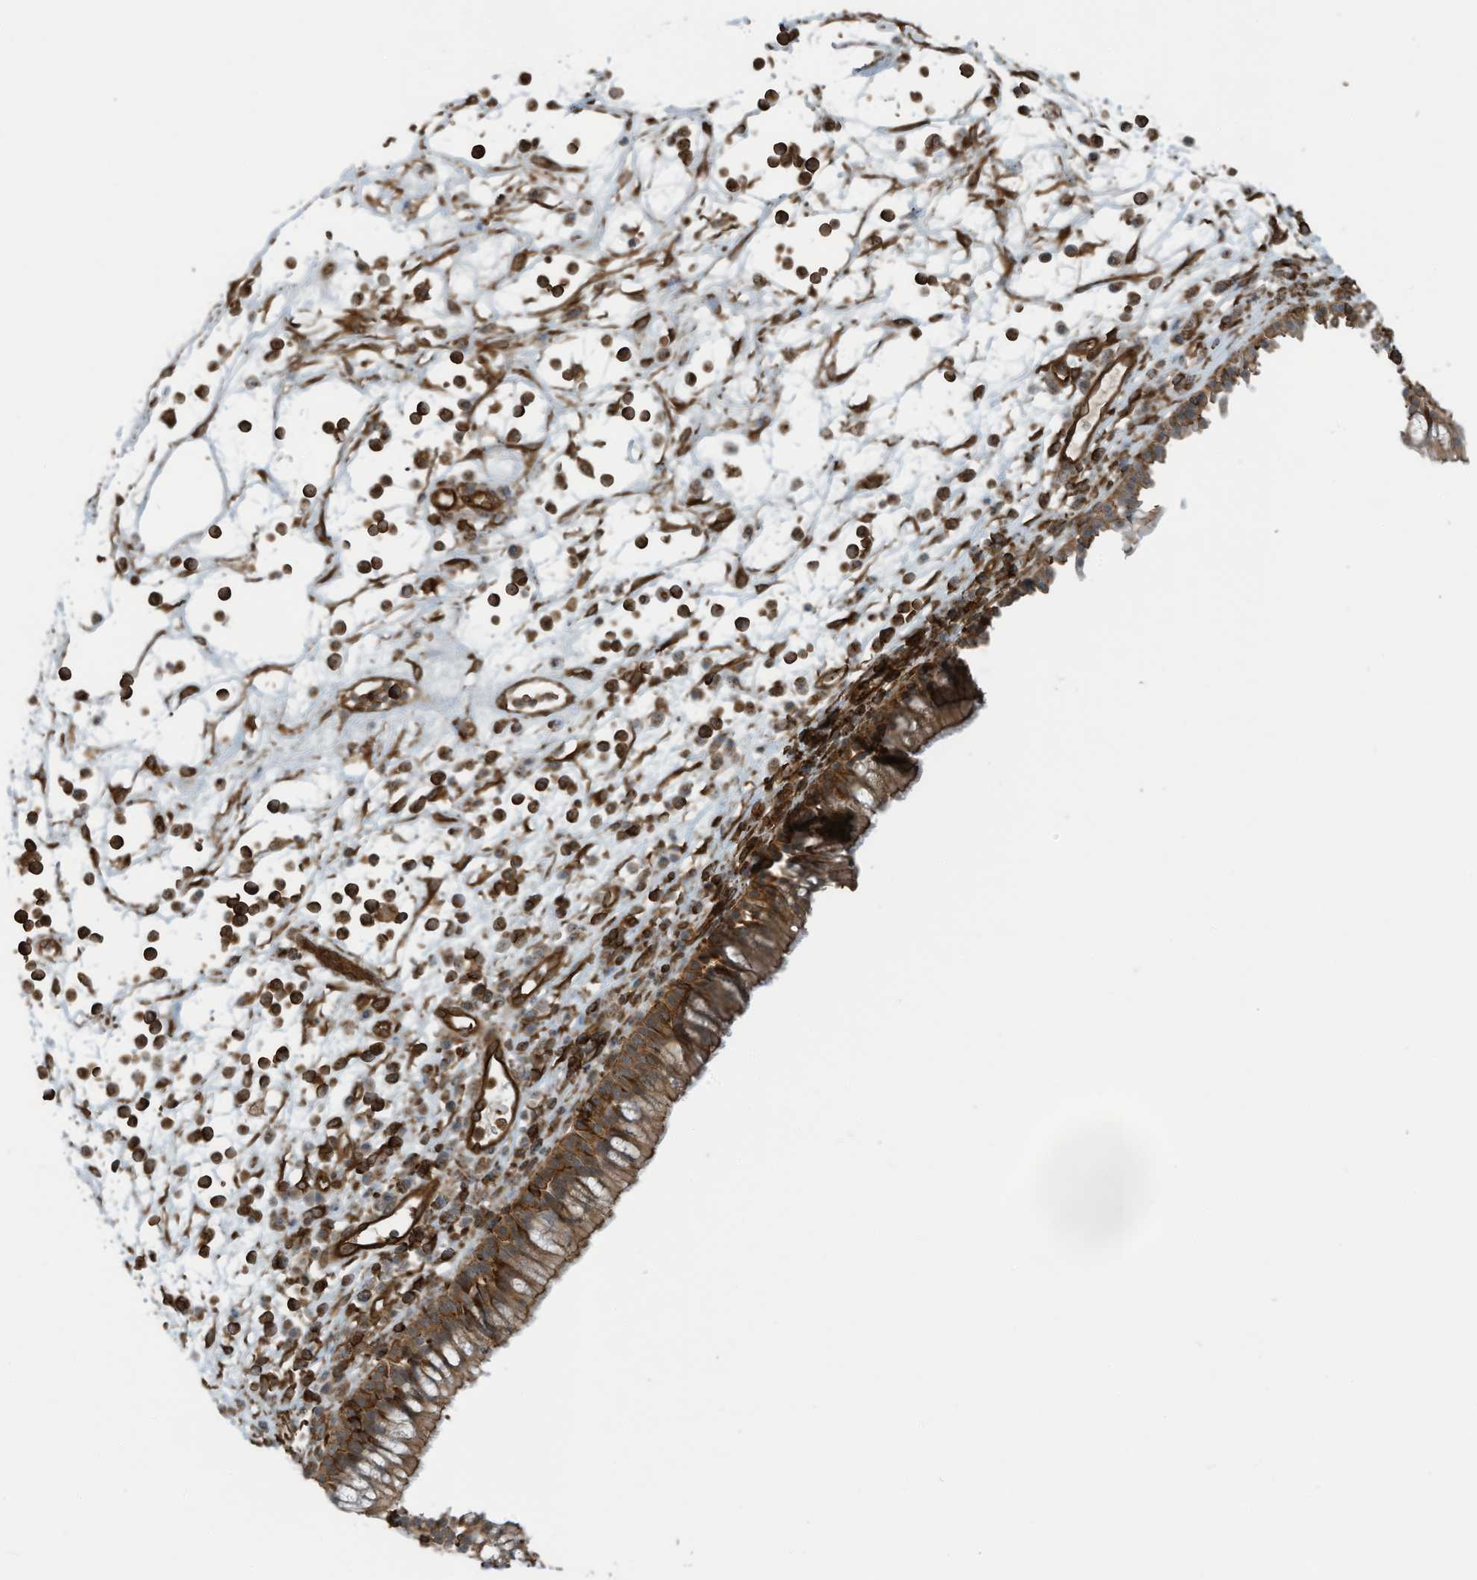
{"staining": {"intensity": "moderate", "quantity": ">75%", "location": "cytoplasmic/membranous"}, "tissue": "nasopharynx", "cell_type": "Respiratory epithelial cells", "image_type": "normal", "snomed": [{"axis": "morphology", "description": "Normal tissue, NOS"}, {"axis": "morphology", "description": "Inflammation, NOS"}, {"axis": "morphology", "description": "Malignant melanoma, Metastatic site"}, {"axis": "topography", "description": "Nasopharynx"}], "caption": "Protein expression analysis of unremarkable human nasopharynx reveals moderate cytoplasmic/membranous positivity in approximately >75% of respiratory epithelial cells. The protein is shown in brown color, while the nuclei are stained blue.", "gene": "SLC9A2", "patient": {"sex": "male", "age": 70}}